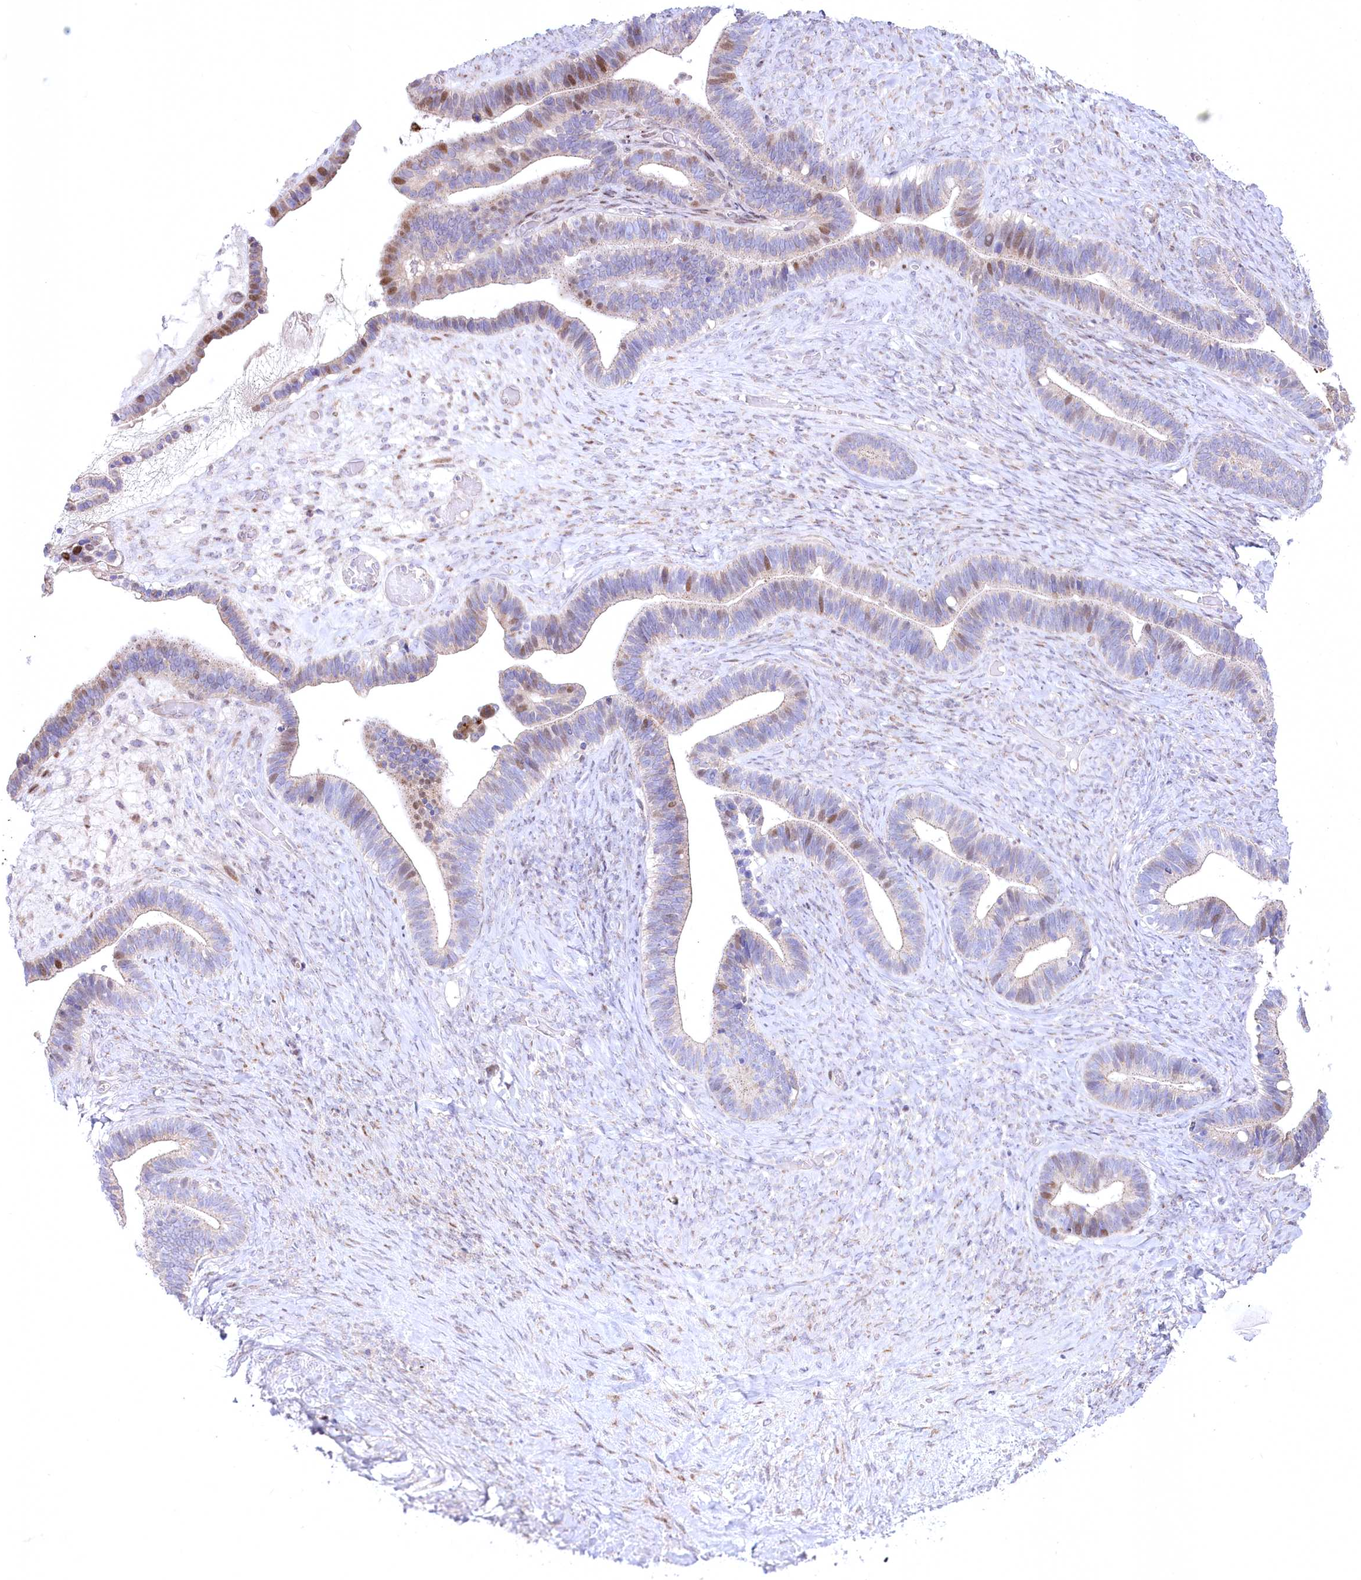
{"staining": {"intensity": "moderate", "quantity": "<25%", "location": "nuclear"}, "tissue": "ovarian cancer", "cell_type": "Tumor cells", "image_type": "cancer", "snomed": [{"axis": "morphology", "description": "Cystadenocarcinoma, serous, NOS"}, {"axis": "topography", "description": "Ovary"}], "caption": "A brown stain labels moderate nuclear positivity of a protein in ovarian cancer tumor cells. Ihc stains the protein of interest in brown and the nuclei are stained blue.", "gene": "CEP164", "patient": {"sex": "female", "age": 56}}